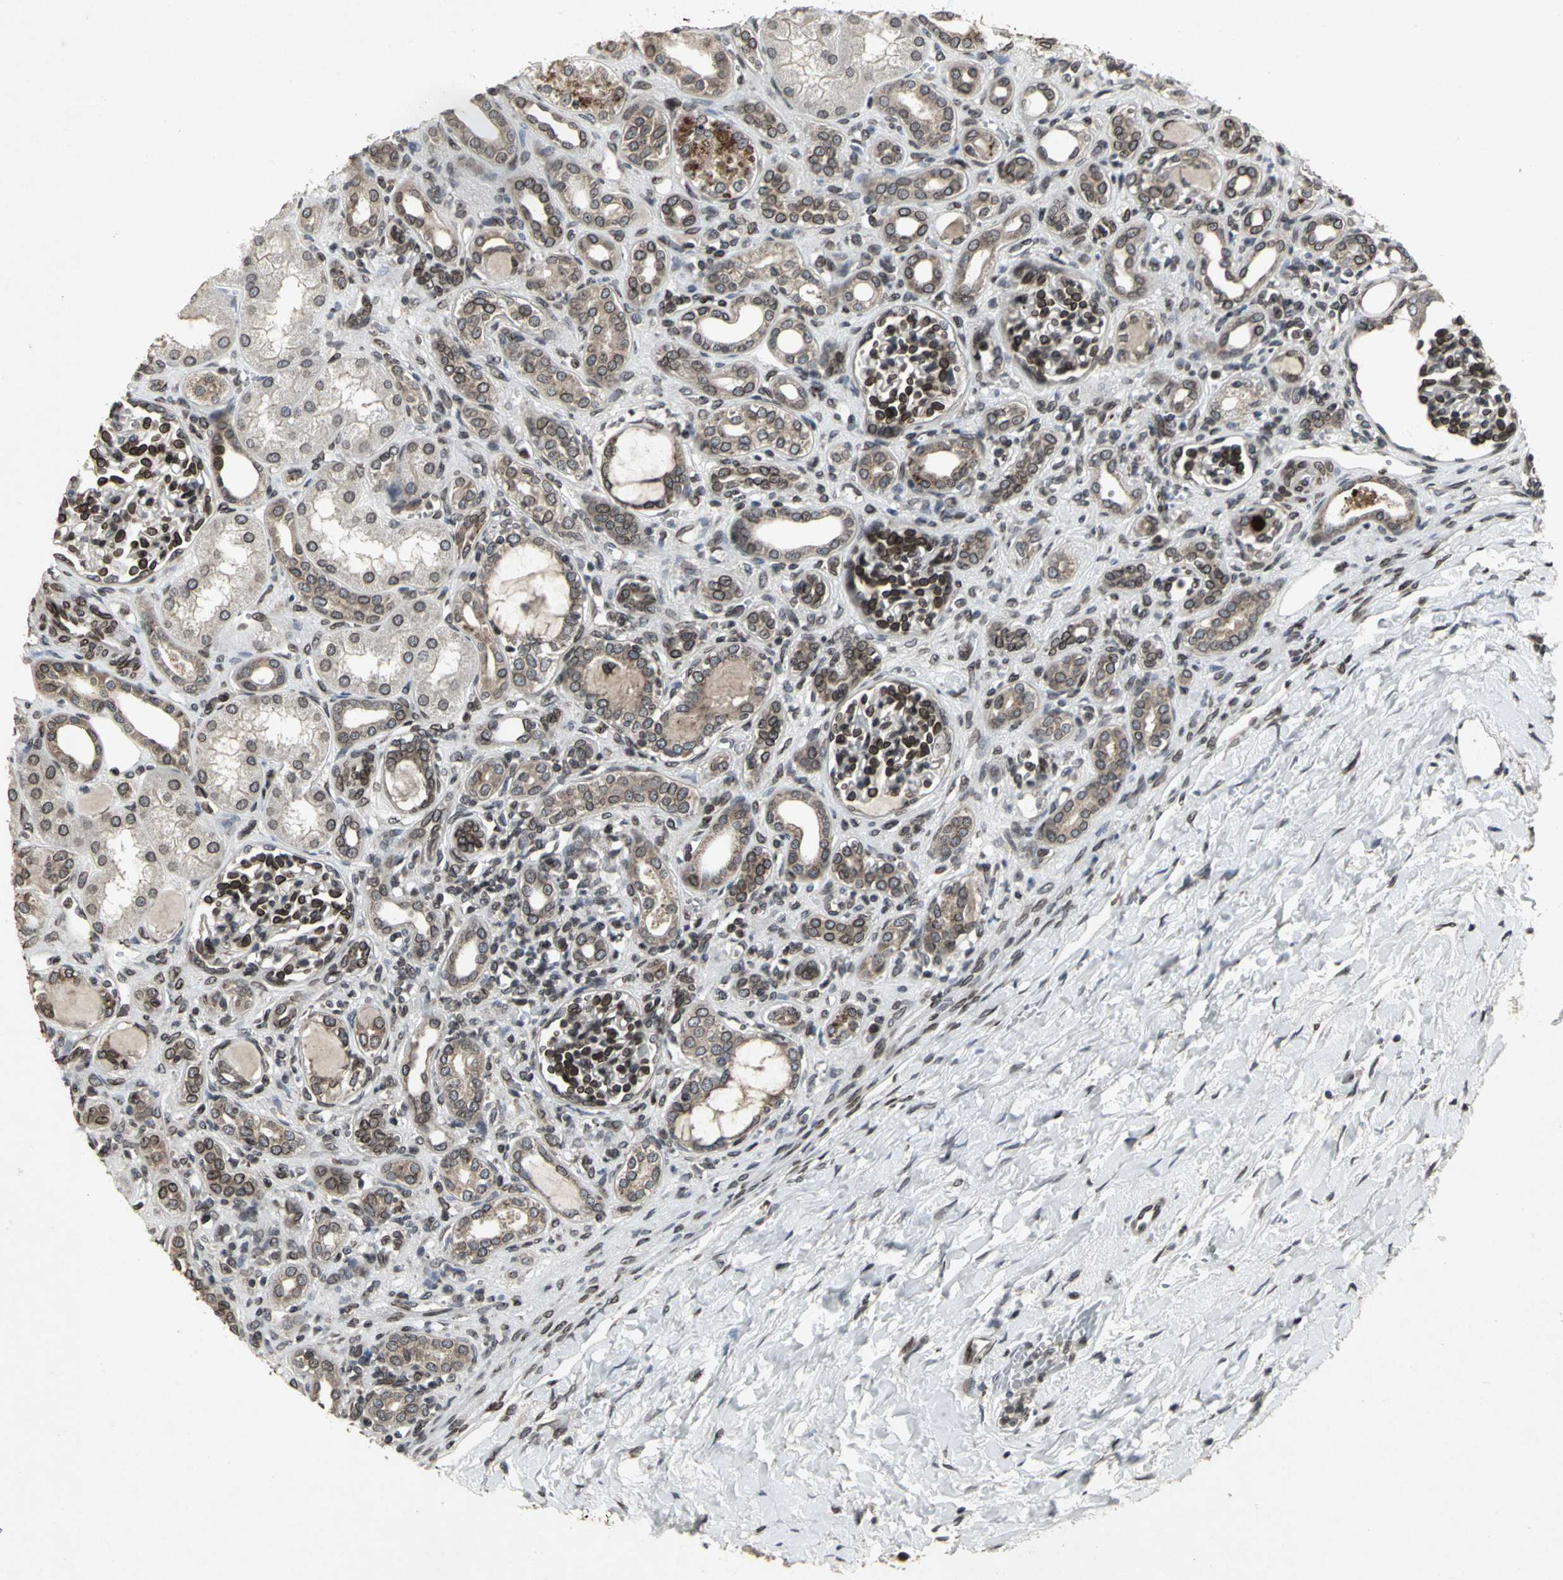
{"staining": {"intensity": "strong", "quantity": ">75%", "location": "cytoplasmic/membranous,nuclear"}, "tissue": "kidney", "cell_type": "Cells in glomeruli", "image_type": "normal", "snomed": [{"axis": "morphology", "description": "Normal tissue, NOS"}, {"axis": "topography", "description": "Kidney"}], "caption": "Cells in glomeruli reveal high levels of strong cytoplasmic/membranous,nuclear positivity in approximately >75% of cells in unremarkable kidney.", "gene": "SH2B3", "patient": {"sex": "male", "age": 7}}